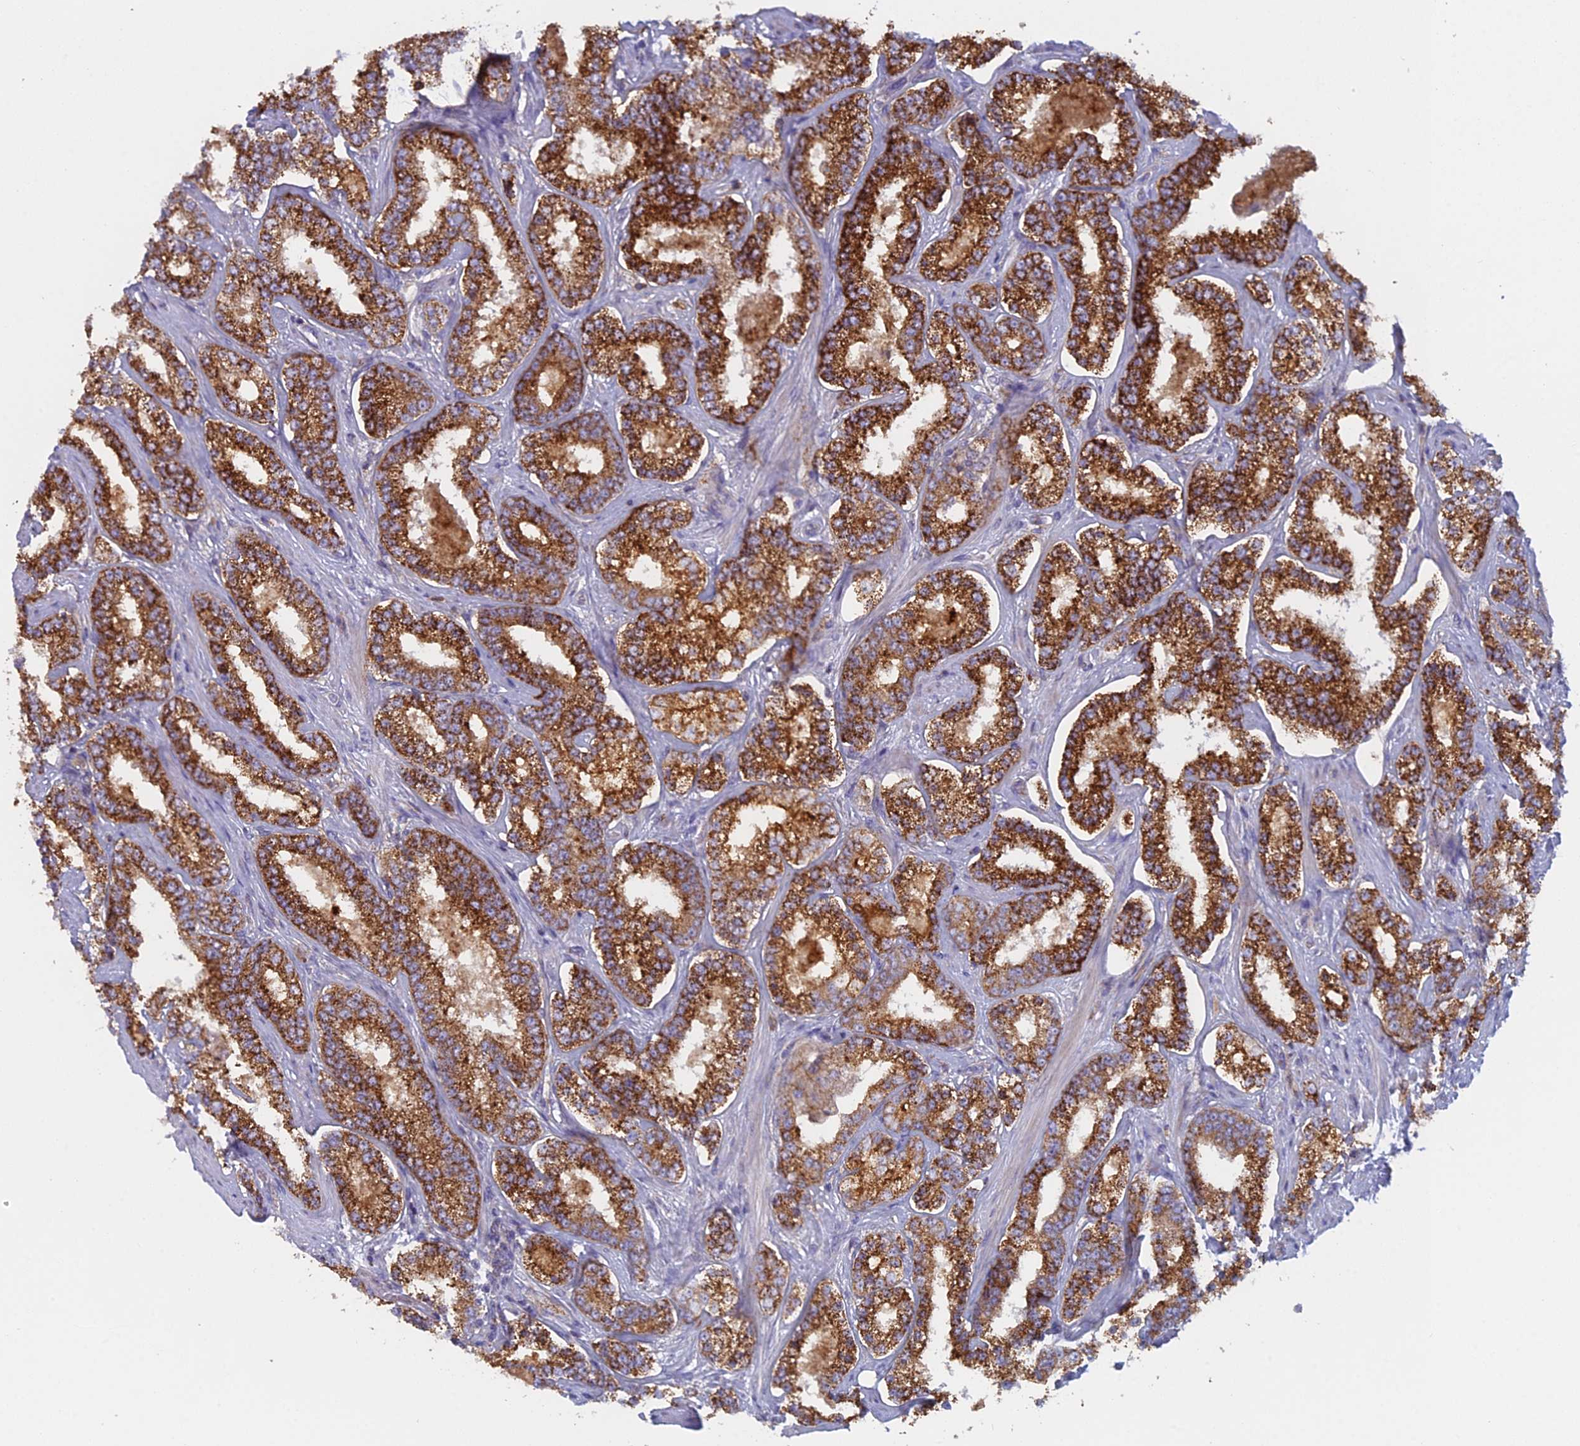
{"staining": {"intensity": "strong", "quantity": ">75%", "location": "cytoplasmic/membranous"}, "tissue": "prostate cancer", "cell_type": "Tumor cells", "image_type": "cancer", "snomed": [{"axis": "morphology", "description": "Normal tissue, NOS"}, {"axis": "morphology", "description": "Adenocarcinoma, High grade"}, {"axis": "topography", "description": "Prostate"}], "caption": "There is high levels of strong cytoplasmic/membranous positivity in tumor cells of prostate high-grade adenocarcinoma, as demonstrated by immunohistochemical staining (brown color).", "gene": "IFTAP", "patient": {"sex": "male", "age": 83}}